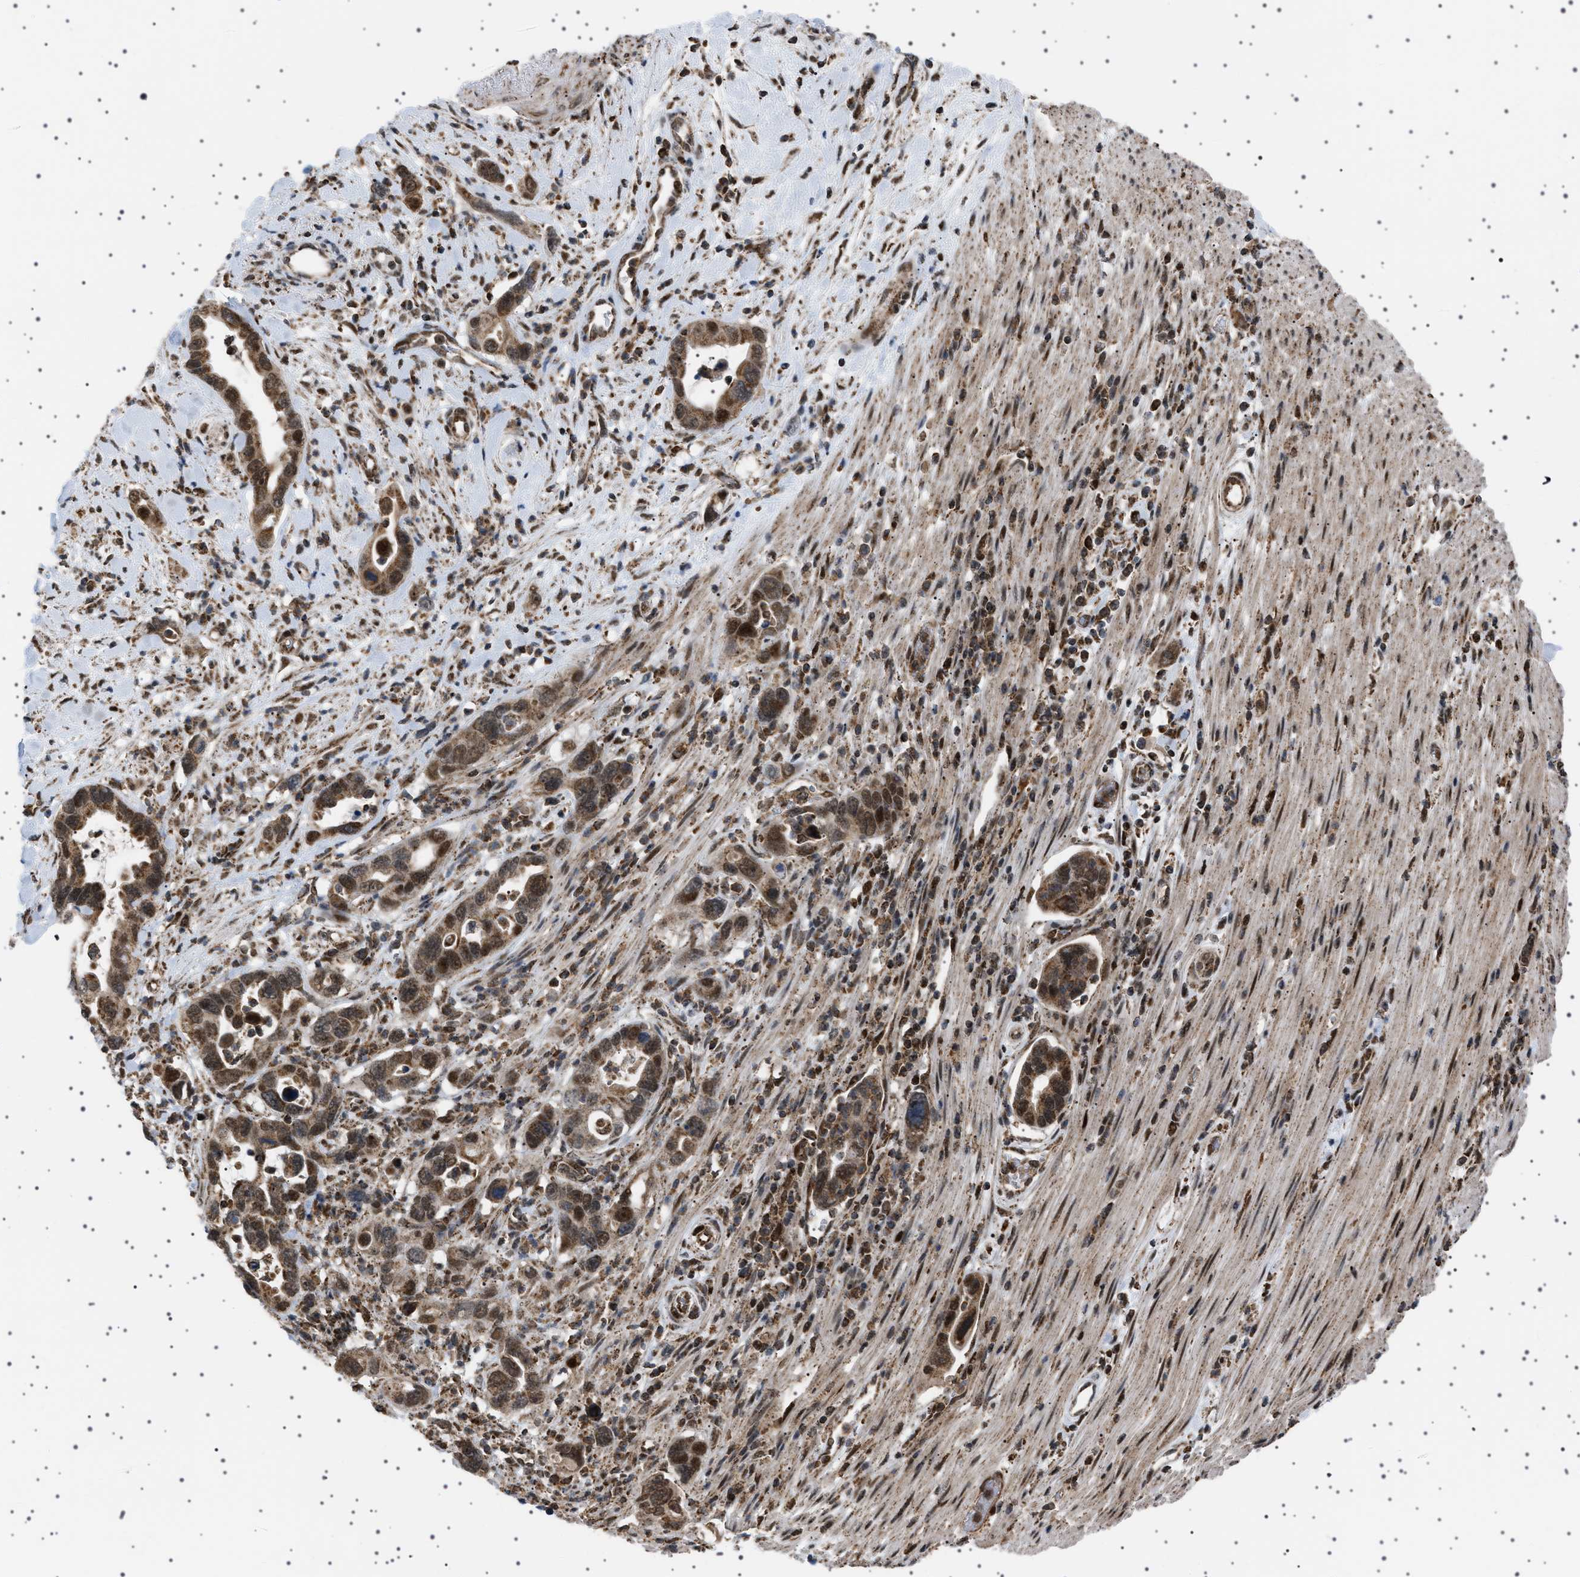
{"staining": {"intensity": "strong", "quantity": ">75%", "location": "cytoplasmic/membranous,nuclear"}, "tissue": "pancreatic cancer", "cell_type": "Tumor cells", "image_type": "cancer", "snomed": [{"axis": "morphology", "description": "Adenocarcinoma, NOS"}, {"axis": "topography", "description": "Pancreas"}], "caption": "Immunohistochemical staining of human pancreatic cancer (adenocarcinoma) demonstrates high levels of strong cytoplasmic/membranous and nuclear positivity in about >75% of tumor cells. The protein of interest is shown in brown color, while the nuclei are stained blue.", "gene": "MELK", "patient": {"sex": "female", "age": 70}}